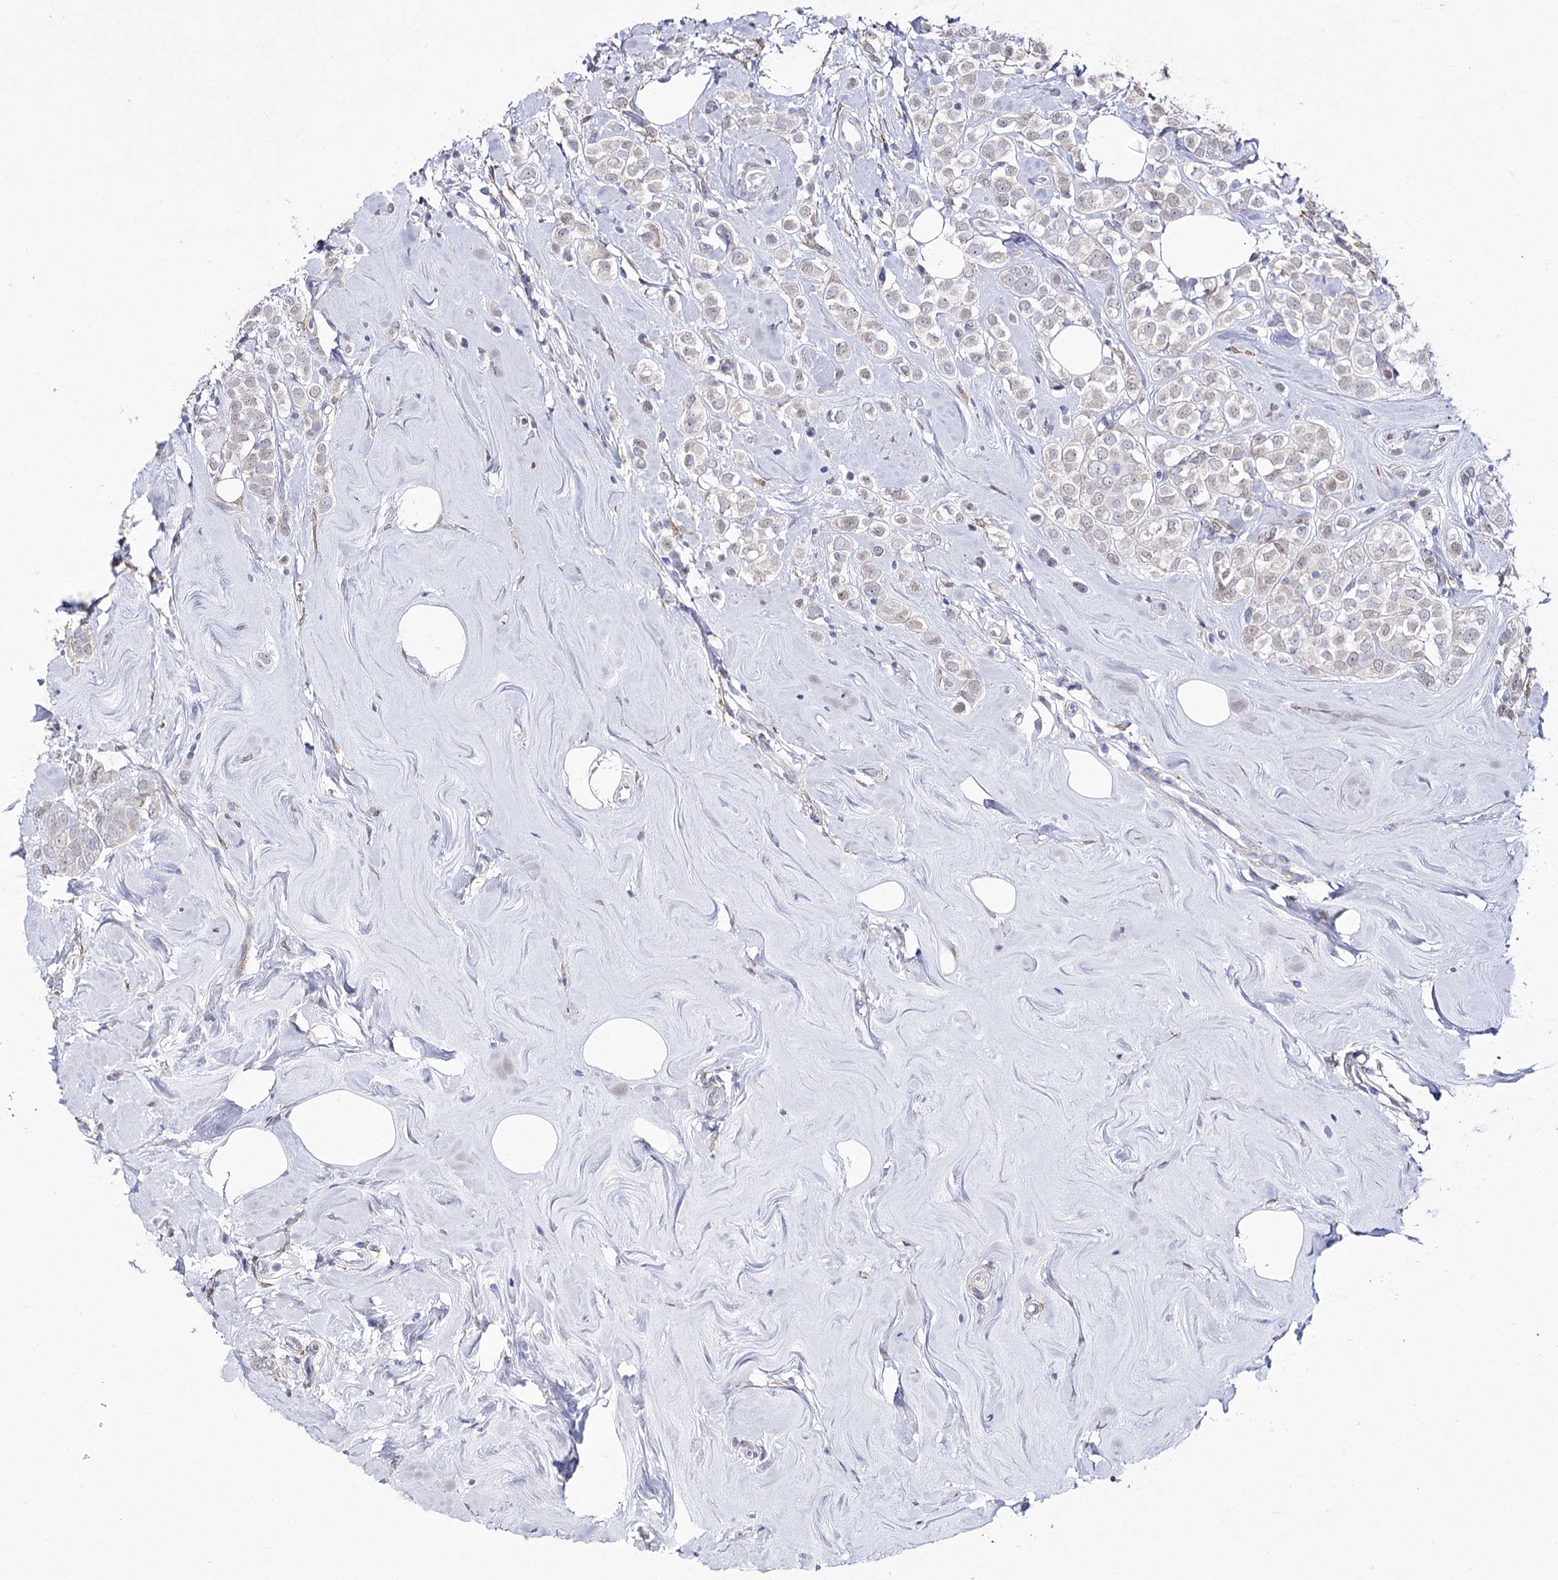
{"staining": {"intensity": "negative", "quantity": "none", "location": "none"}, "tissue": "breast cancer", "cell_type": "Tumor cells", "image_type": "cancer", "snomed": [{"axis": "morphology", "description": "Lobular carcinoma"}, {"axis": "topography", "description": "Breast"}], "caption": "Histopathology image shows no significant protein expression in tumor cells of breast cancer.", "gene": "UGDH", "patient": {"sex": "female", "age": 47}}